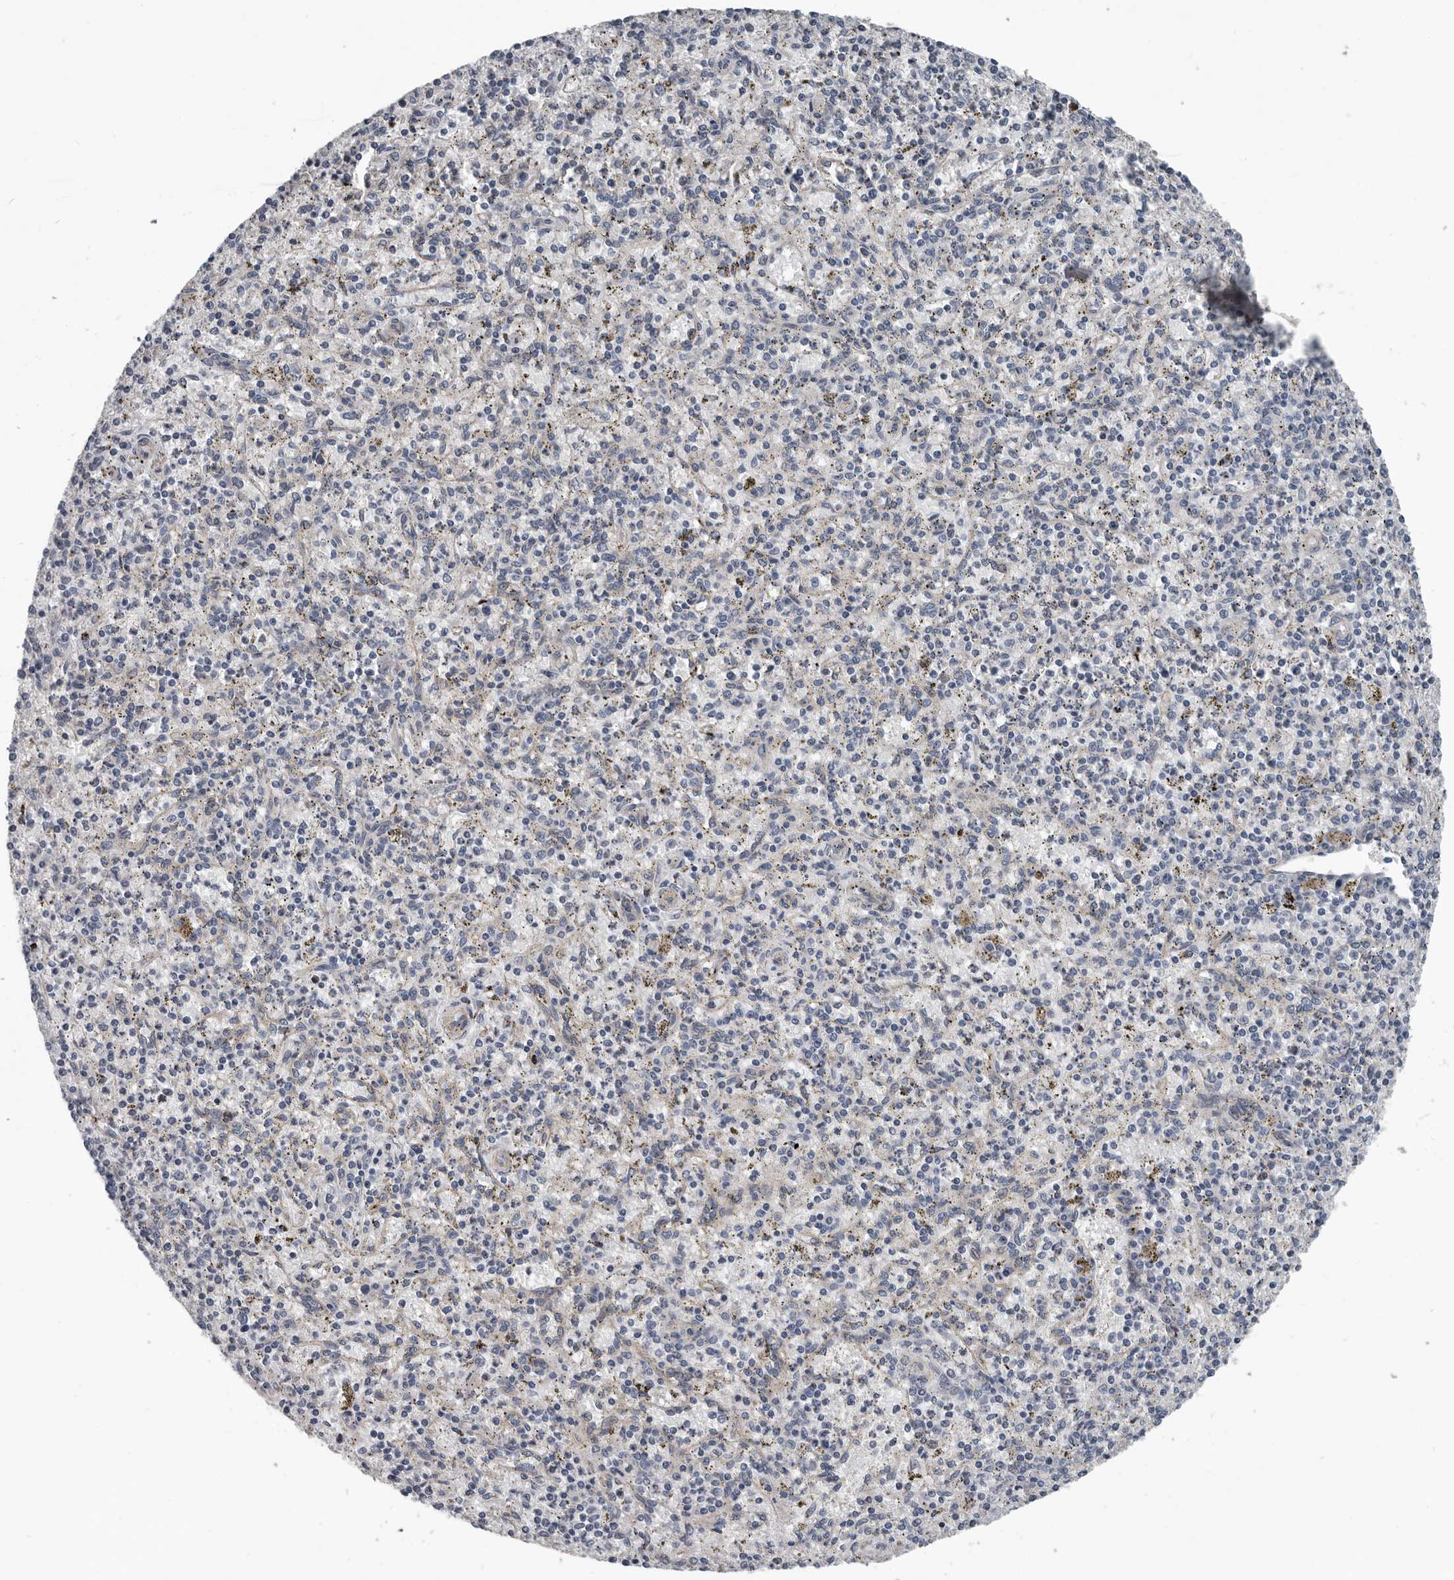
{"staining": {"intensity": "negative", "quantity": "none", "location": "none"}, "tissue": "spleen", "cell_type": "Cells in red pulp", "image_type": "normal", "snomed": [{"axis": "morphology", "description": "Normal tissue, NOS"}, {"axis": "topography", "description": "Spleen"}], "caption": "Immunohistochemistry image of normal spleen: spleen stained with DAB (3,3'-diaminobenzidine) demonstrates no significant protein expression in cells in red pulp. (DAB (3,3'-diaminobenzidine) IHC, high magnification).", "gene": "DPY19L4", "patient": {"sex": "male", "age": 72}}